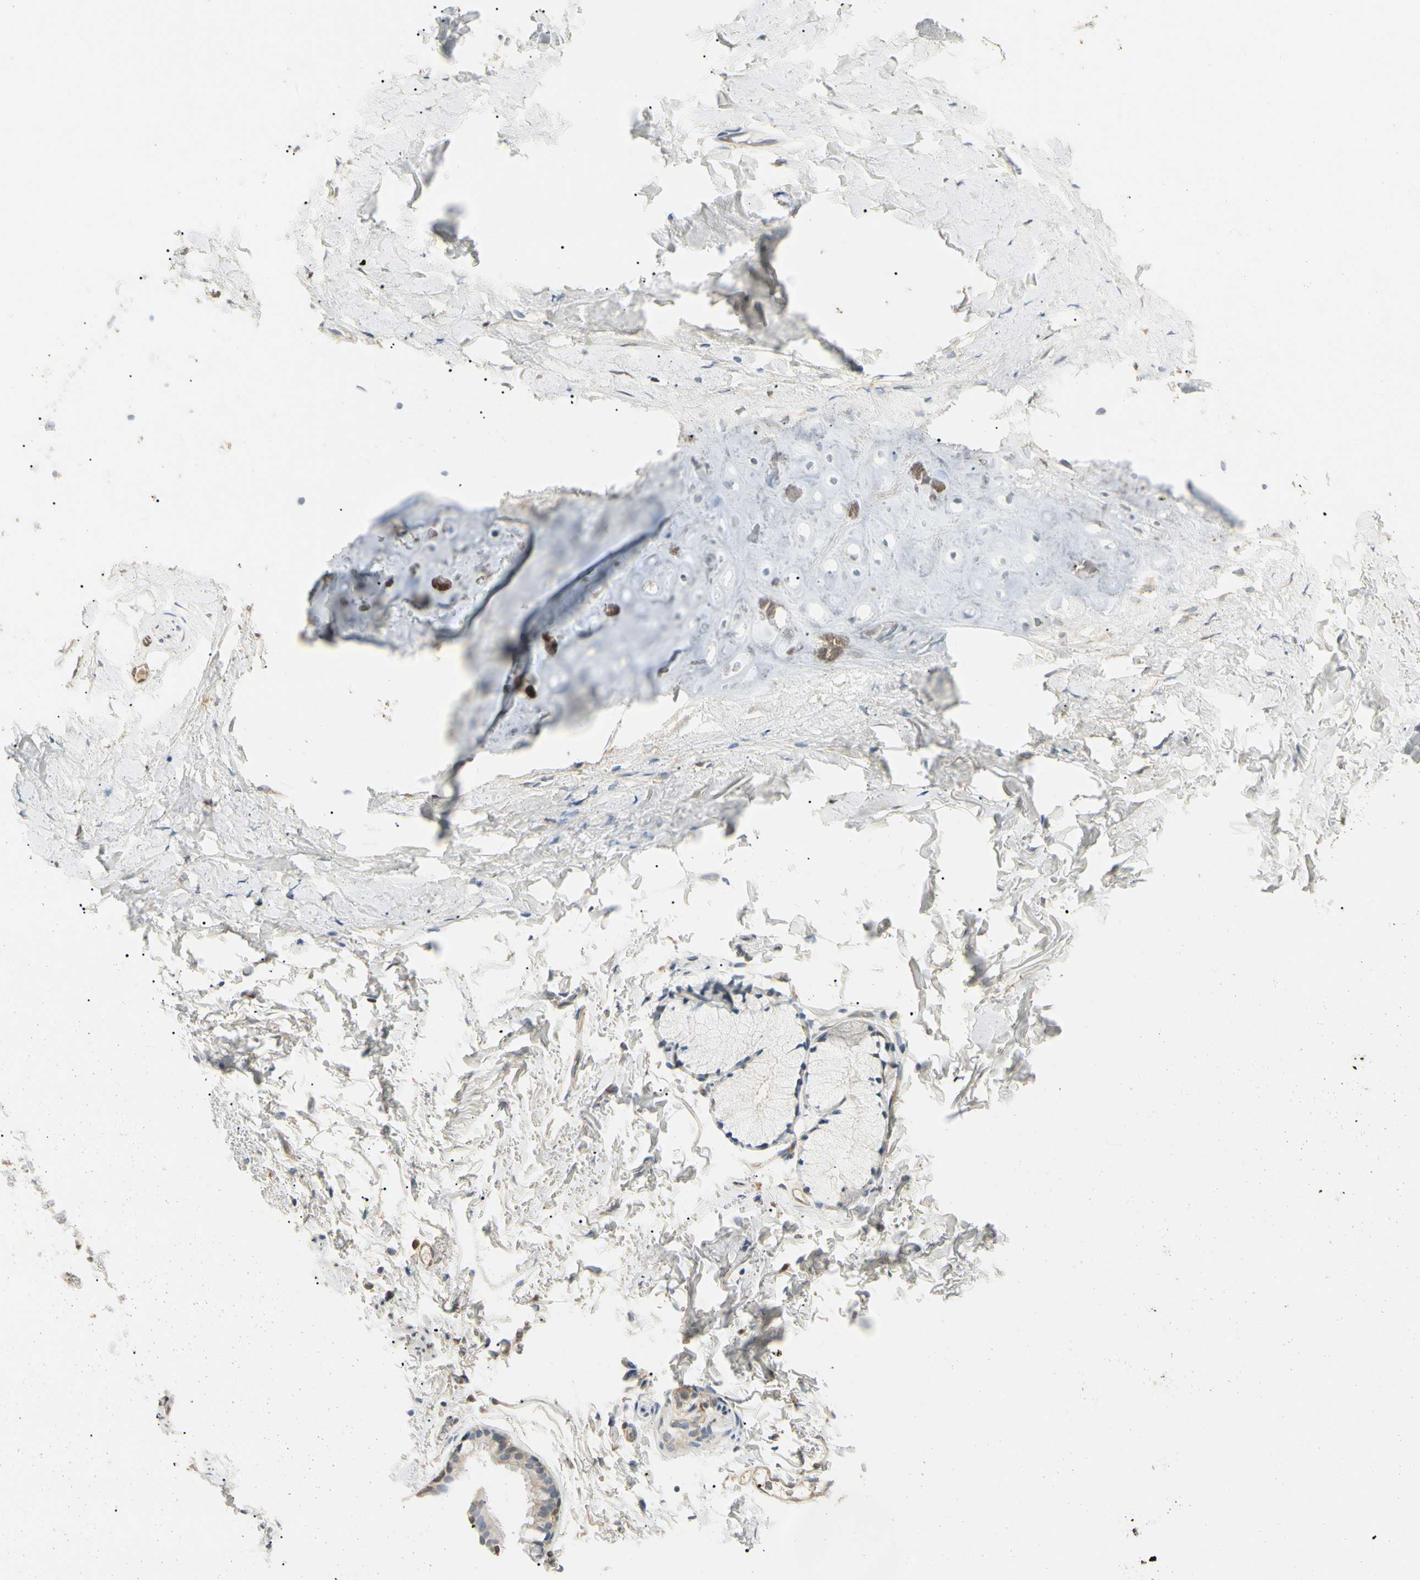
{"staining": {"intensity": "weak", "quantity": ">75%", "location": "cytoplasmic/membranous"}, "tissue": "adipose tissue", "cell_type": "Adipocytes", "image_type": "normal", "snomed": [{"axis": "morphology", "description": "Normal tissue, NOS"}, {"axis": "topography", "description": "Cartilage tissue"}, {"axis": "topography", "description": "Bronchus"}], "caption": "Immunohistochemistry (DAB (3,3'-diaminobenzidine)) staining of unremarkable human adipose tissue reveals weak cytoplasmic/membranous protein staining in approximately >75% of adipocytes. Nuclei are stained in blue.", "gene": "LPCAT2", "patient": {"sex": "female", "age": 73}}